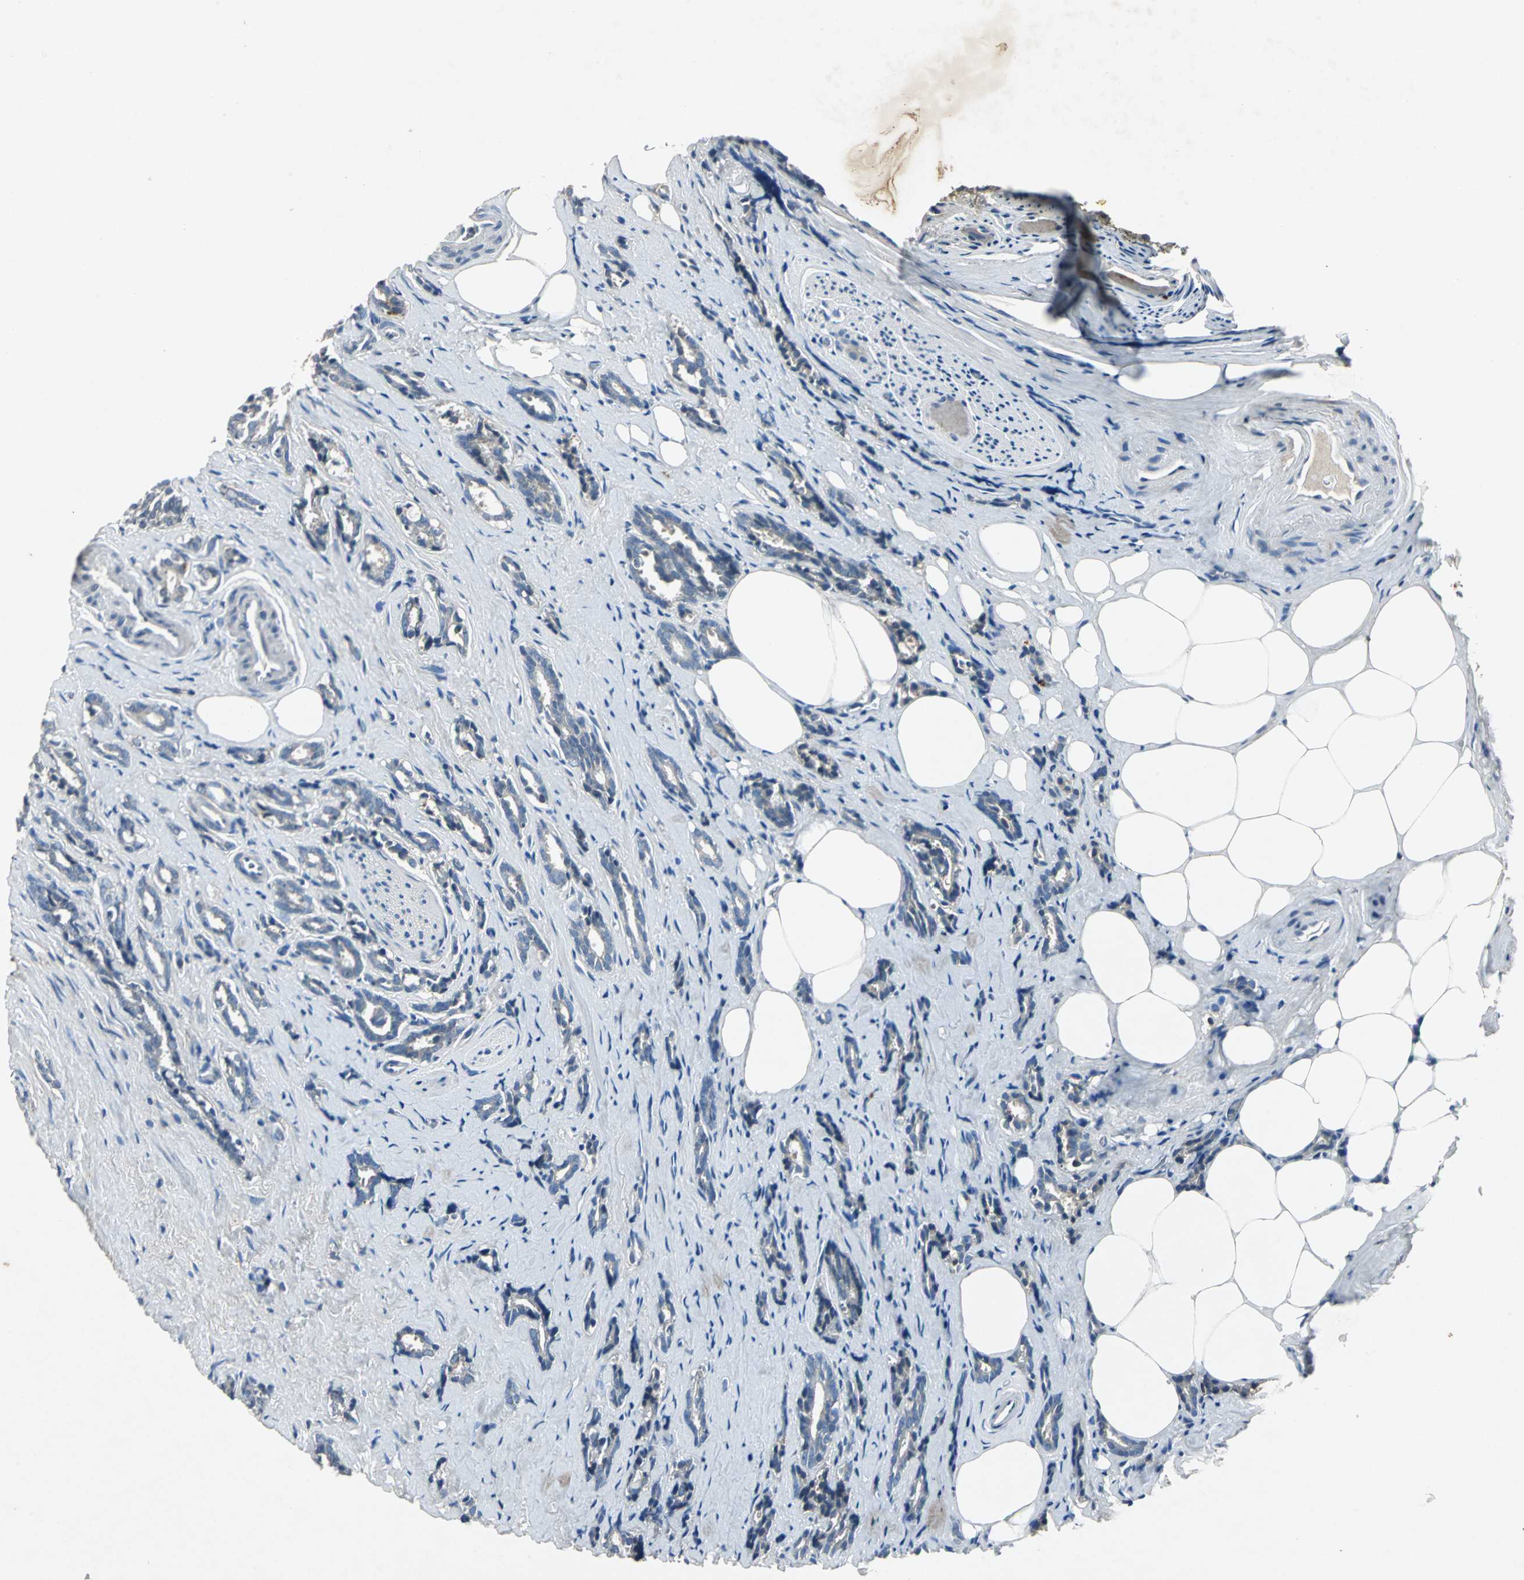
{"staining": {"intensity": "negative", "quantity": "none", "location": "none"}, "tissue": "prostate cancer", "cell_type": "Tumor cells", "image_type": "cancer", "snomed": [{"axis": "morphology", "description": "Adenocarcinoma, High grade"}, {"axis": "topography", "description": "Prostate"}], "caption": "Prostate cancer was stained to show a protein in brown. There is no significant staining in tumor cells. (DAB immunohistochemistry (IHC) visualized using brightfield microscopy, high magnification).", "gene": "SLC2A13", "patient": {"sex": "male", "age": 67}}